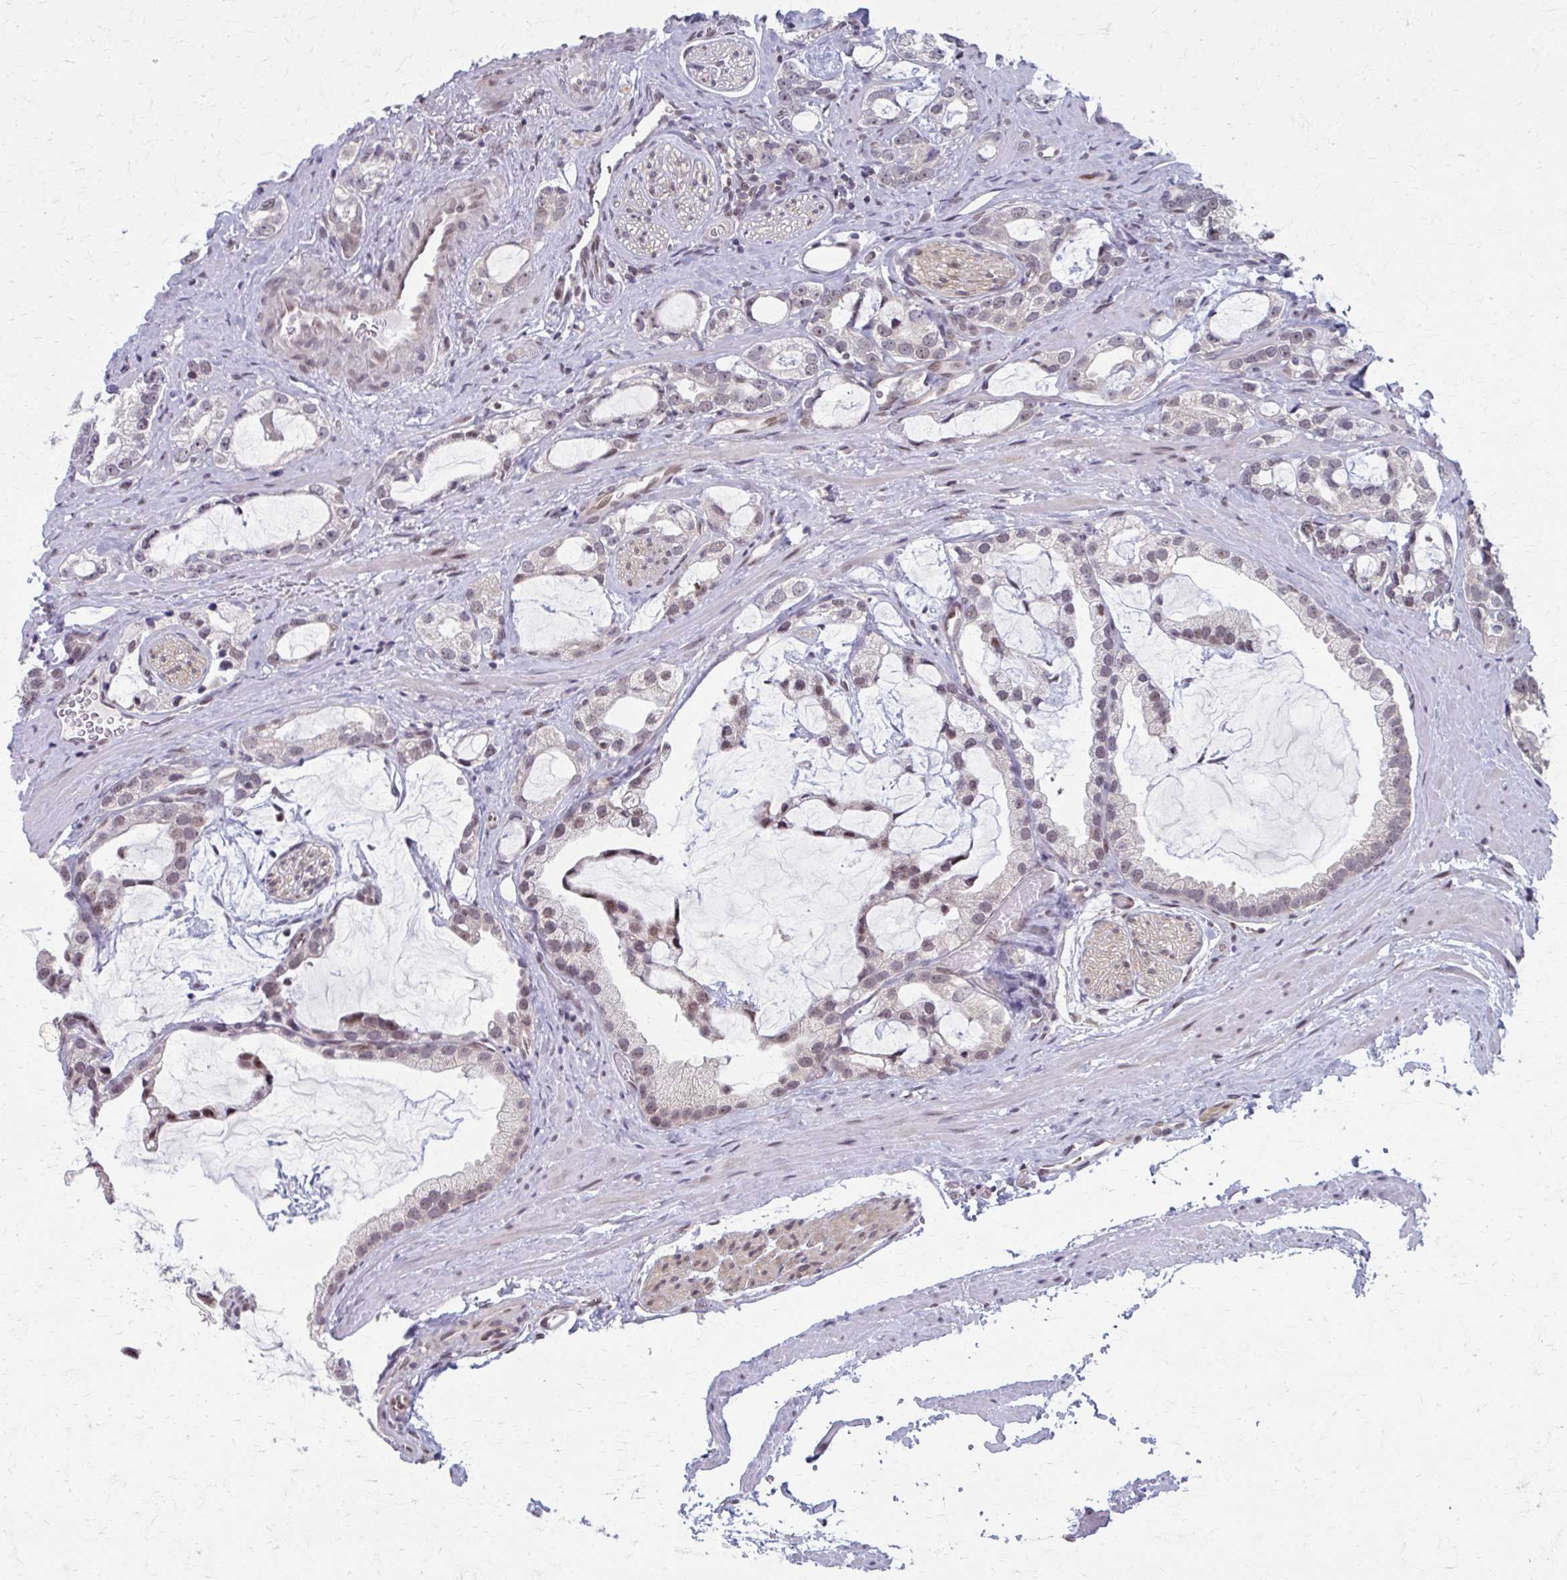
{"staining": {"intensity": "weak", "quantity": "25%-75%", "location": "nuclear"}, "tissue": "prostate cancer", "cell_type": "Tumor cells", "image_type": "cancer", "snomed": [{"axis": "morphology", "description": "Adenocarcinoma, Medium grade"}, {"axis": "topography", "description": "Prostate"}], "caption": "IHC (DAB (3,3'-diaminobenzidine)) staining of prostate cancer shows weak nuclear protein positivity in approximately 25%-75% of tumor cells. (brown staining indicates protein expression, while blue staining denotes nuclei).", "gene": "SETBP1", "patient": {"sex": "male", "age": 57}}